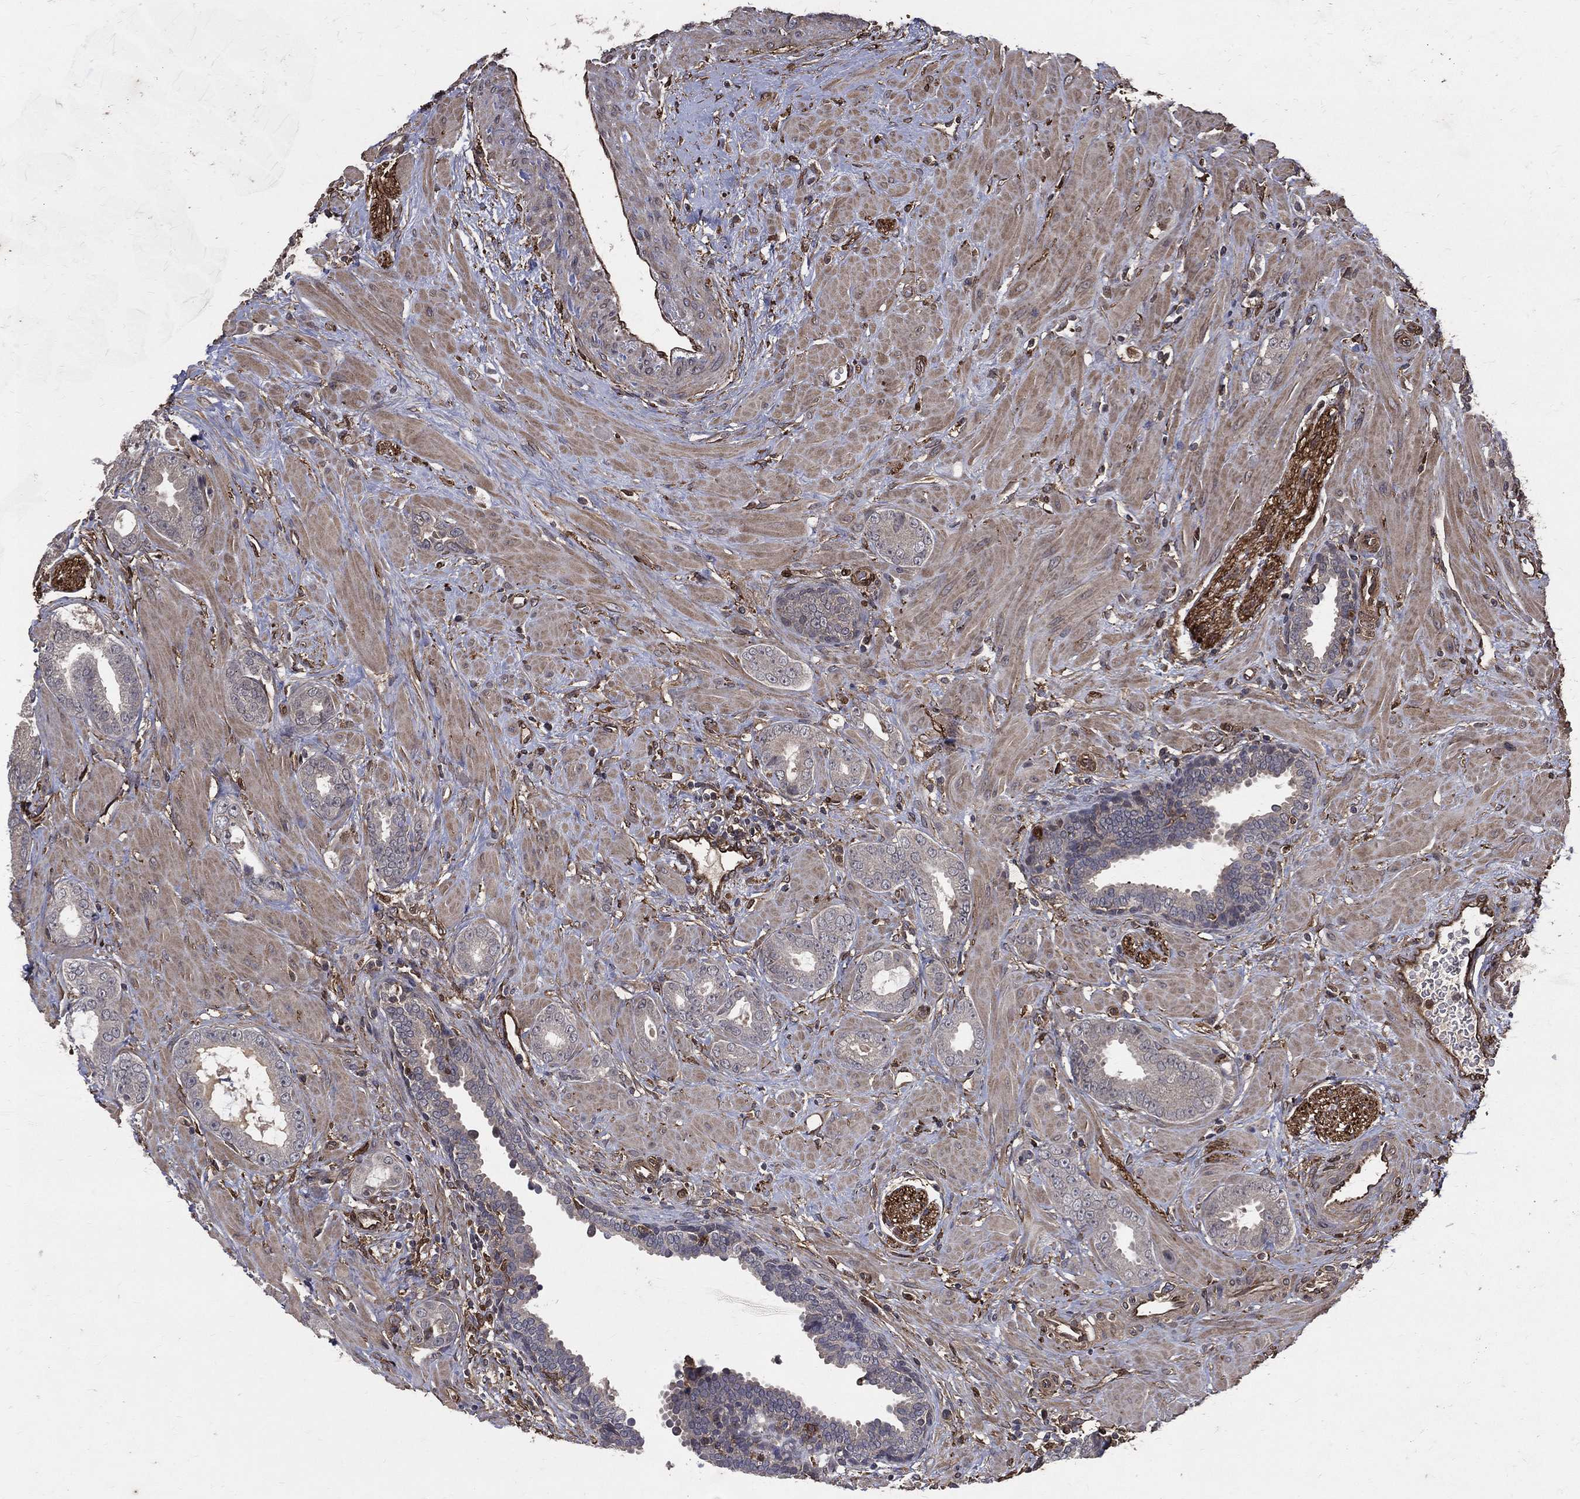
{"staining": {"intensity": "negative", "quantity": "none", "location": "none"}, "tissue": "prostate cancer", "cell_type": "Tumor cells", "image_type": "cancer", "snomed": [{"axis": "morphology", "description": "Adenocarcinoma, Low grade"}, {"axis": "topography", "description": "Prostate"}], "caption": "Photomicrograph shows no significant protein staining in tumor cells of prostate cancer.", "gene": "DPYSL2", "patient": {"sex": "male", "age": 68}}